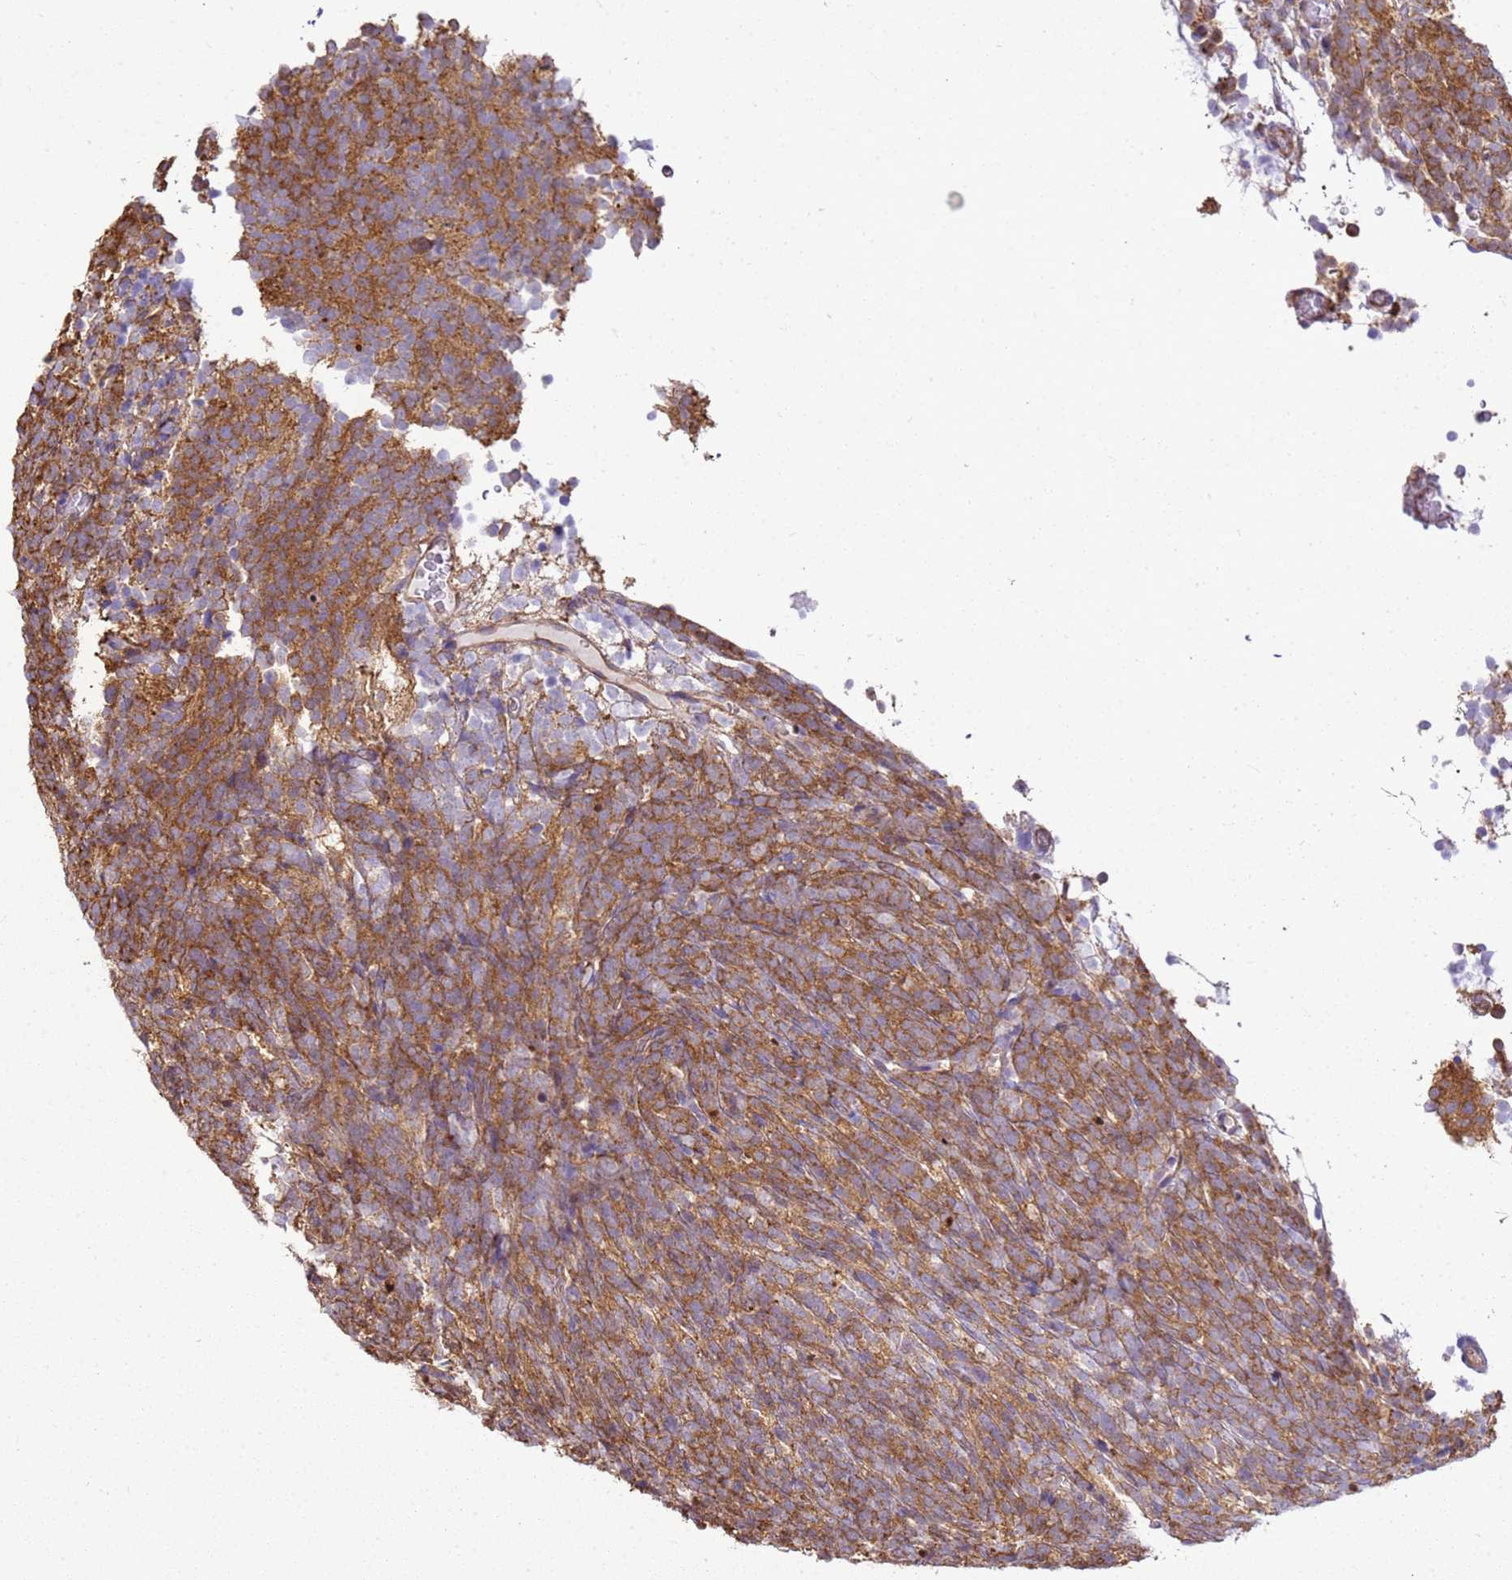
{"staining": {"intensity": "moderate", "quantity": ">75%", "location": "cytoplasmic/membranous"}, "tissue": "glioma", "cell_type": "Tumor cells", "image_type": "cancer", "snomed": [{"axis": "morphology", "description": "Glioma, malignant, Low grade"}, {"axis": "topography", "description": "Brain"}], "caption": "A medium amount of moderate cytoplasmic/membranous positivity is seen in approximately >75% of tumor cells in low-grade glioma (malignant) tissue.", "gene": "YWHAE", "patient": {"sex": "female", "age": 1}}